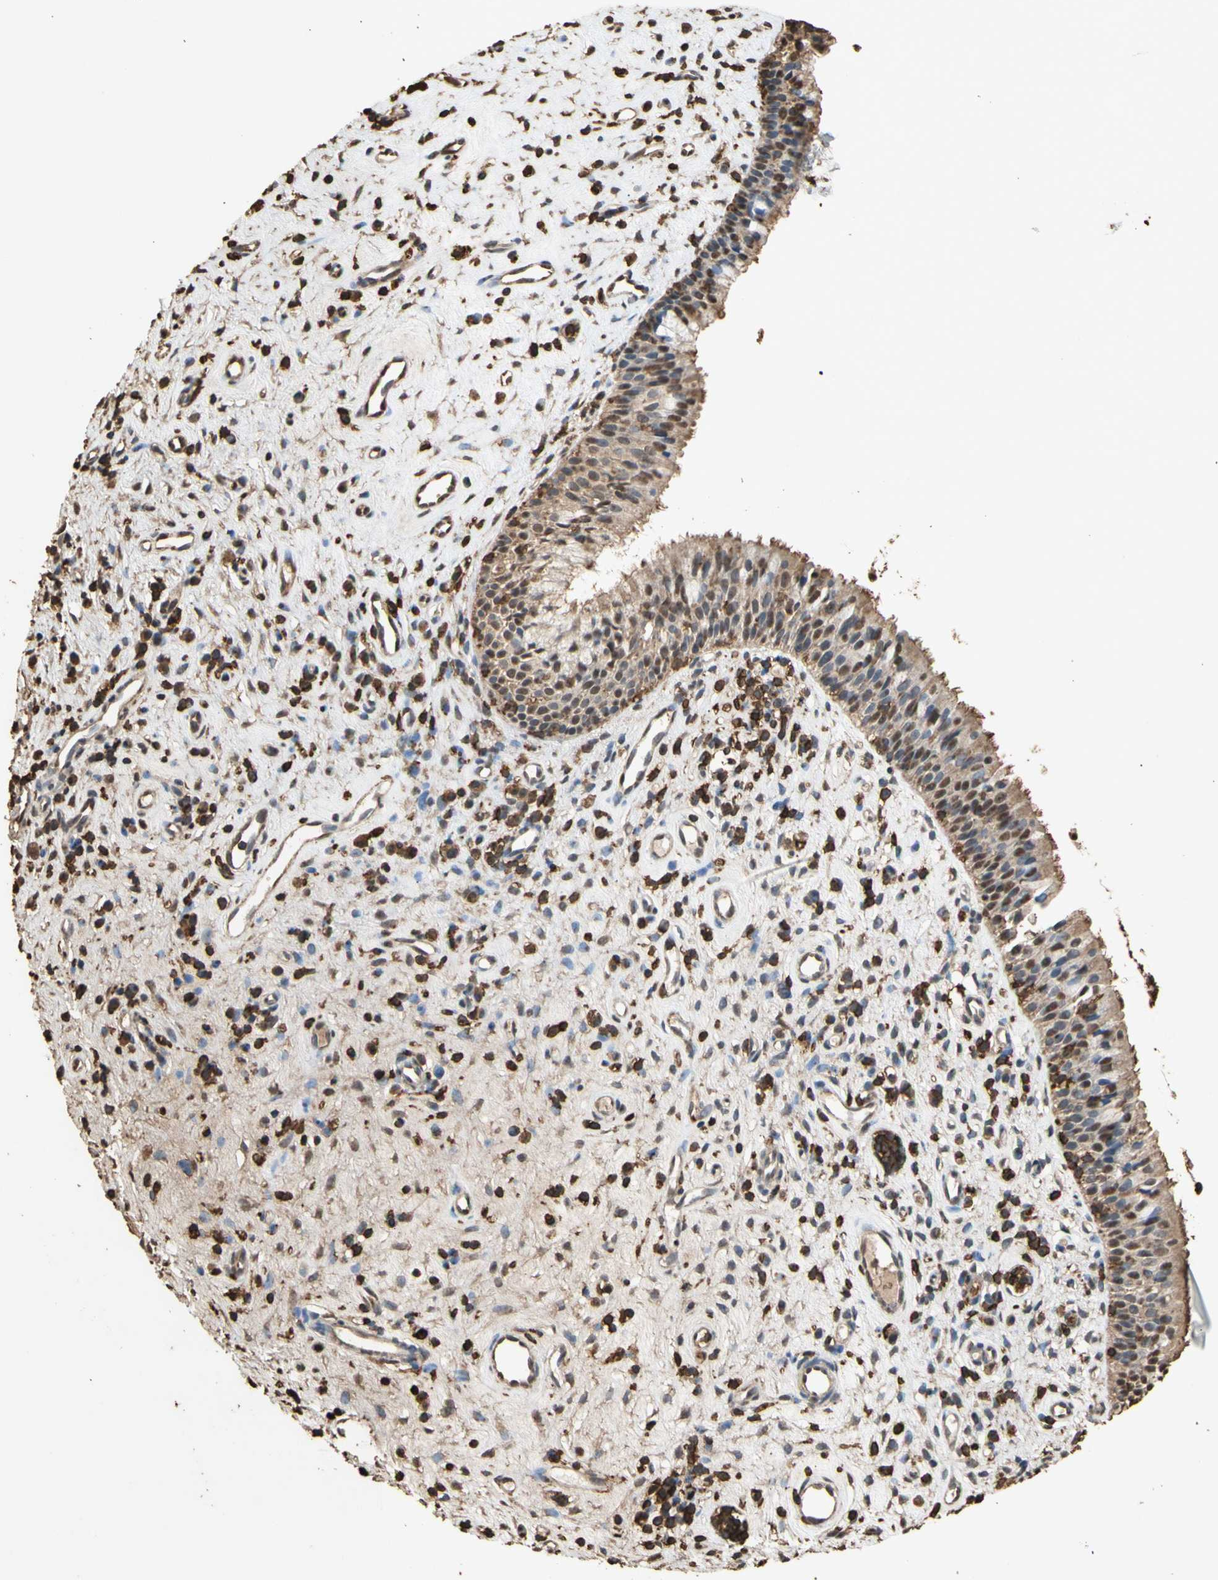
{"staining": {"intensity": "moderate", "quantity": ">75%", "location": "cytoplasmic/membranous,nuclear"}, "tissue": "nasopharynx", "cell_type": "Respiratory epithelial cells", "image_type": "normal", "snomed": [{"axis": "morphology", "description": "Normal tissue, NOS"}, {"axis": "topography", "description": "Nasopharynx"}], "caption": "Immunohistochemical staining of unremarkable human nasopharynx displays medium levels of moderate cytoplasmic/membranous,nuclear staining in approximately >75% of respiratory epithelial cells.", "gene": "TNFSF13B", "patient": {"sex": "female", "age": 51}}